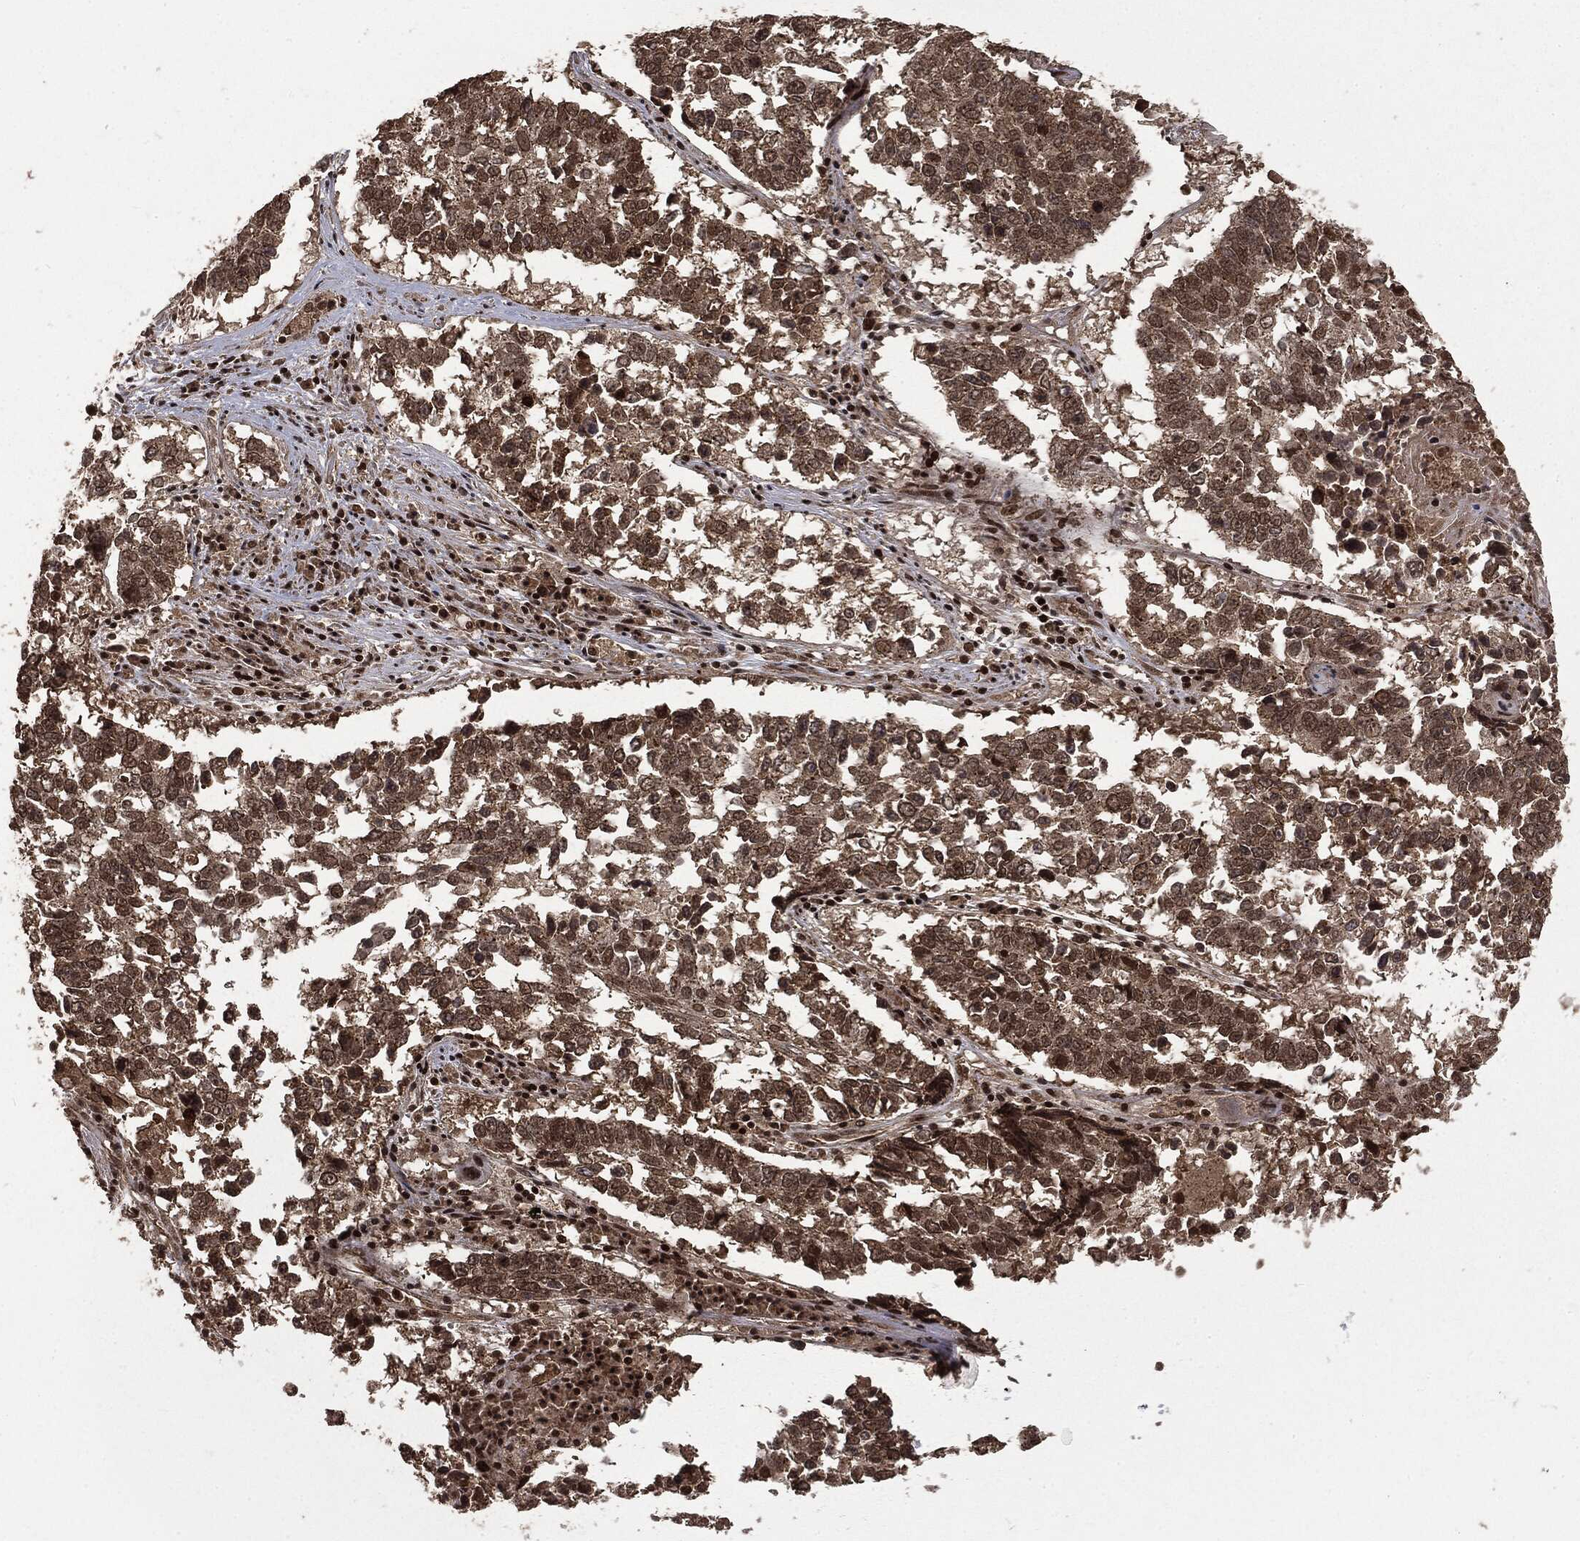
{"staining": {"intensity": "weak", "quantity": ">75%", "location": "cytoplasmic/membranous,nuclear"}, "tissue": "lung cancer", "cell_type": "Tumor cells", "image_type": "cancer", "snomed": [{"axis": "morphology", "description": "Squamous cell carcinoma, NOS"}, {"axis": "topography", "description": "Lung"}], "caption": "Lung cancer (squamous cell carcinoma) stained for a protein demonstrates weak cytoplasmic/membranous and nuclear positivity in tumor cells. The staining is performed using DAB brown chromogen to label protein expression. The nuclei are counter-stained blue using hematoxylin.", "gene": "CTDP1", "patient": {"sex": "male", "age": 82}}